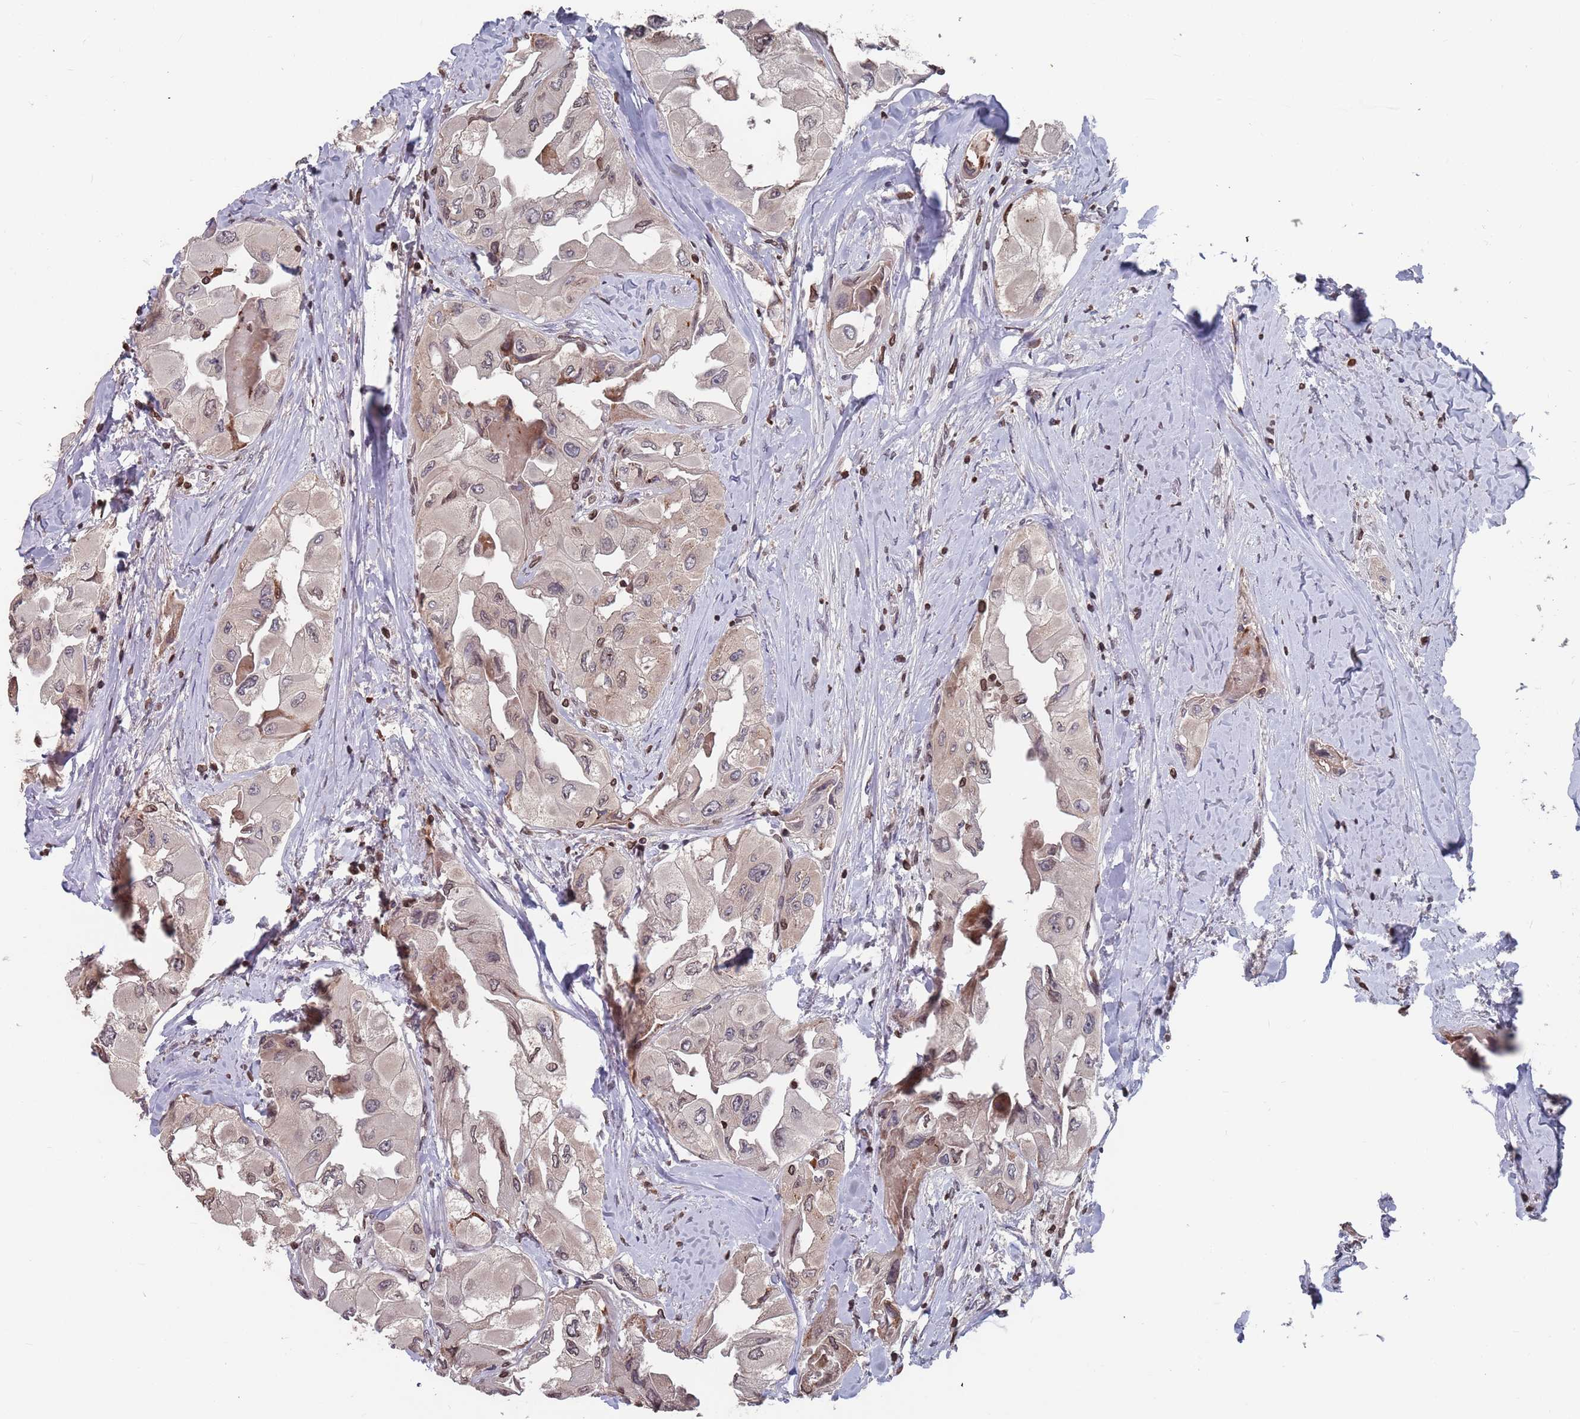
{"staining": {"intensity": "moderate", "quantity": "25%-75%", "location": "cytoplasmic/membranous,nuclear"}, "tissue": "thyroid cancer", "cell_type": "Tumor cells", "image_type": "cancer", "snomed": [{"axis": "morphology", "description": "Normal tissue, NOS"}, {"axis": "morphology", "description": "Papillary adenocarcinoma, NOS"}, {"axis": "topography", "description": "Thyroid gland"}], "caption": "The micrograph reveals staining of thyroid cancer, revealing moderate cytoplasmic/membranous and nuclear protein positivity (brown color) within tumor cells. (DAB IHC, brown staining for protein, blue staining for nuclei).", "gene": "SDHAF3", "patient": {"sex": "female", "age": 59}}